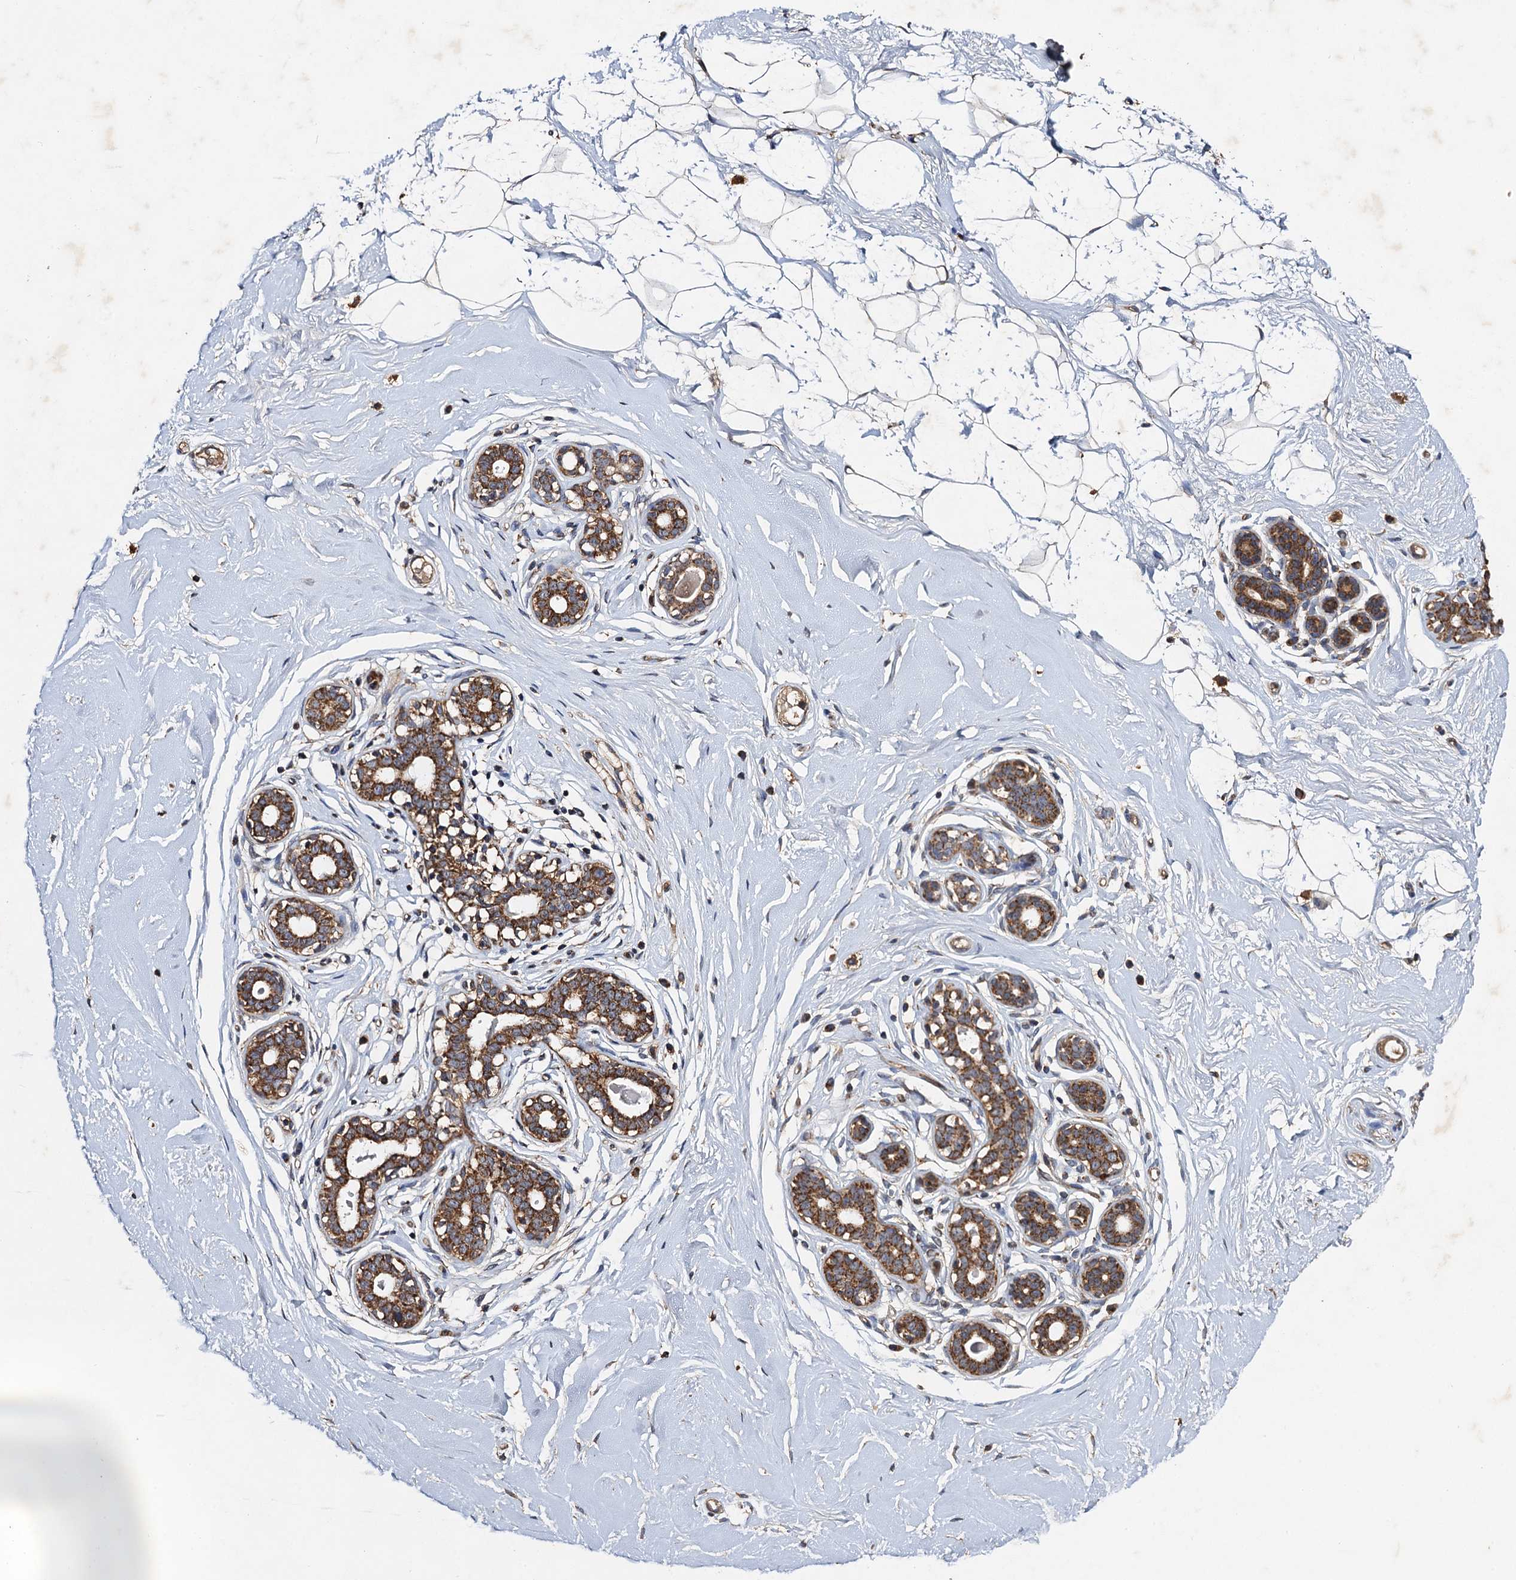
{"staining": {"intensity": "weak", "quantity": ">75%", "location": "cytoplasmic/membranous"}, "tissue": "breast", "cell_type": "Adipocytes", "image_type": "normal", "snomed": [{"axis": "morphology", "description": "Normal tissue, NOS"}, {"axis": "morphology", "description": "Adenoma, NOS"}, {"axis": "topography", "description": "Breast"}], "caption": "Immunohistochemistry (IHC) (DAB) staining of unremarkable human breast reveals weak cytoplasmic/membranous protein positivity in about >75% of adipocytes. The protein of interest is stained brown, and the nuclei are stained in blue (DAB (3,3'-diaminobenzidine) IHC with brightfield microscopy, high magnification).", "gene": "NDUFA13", "patient": {"sex": "female", "age": 23}}